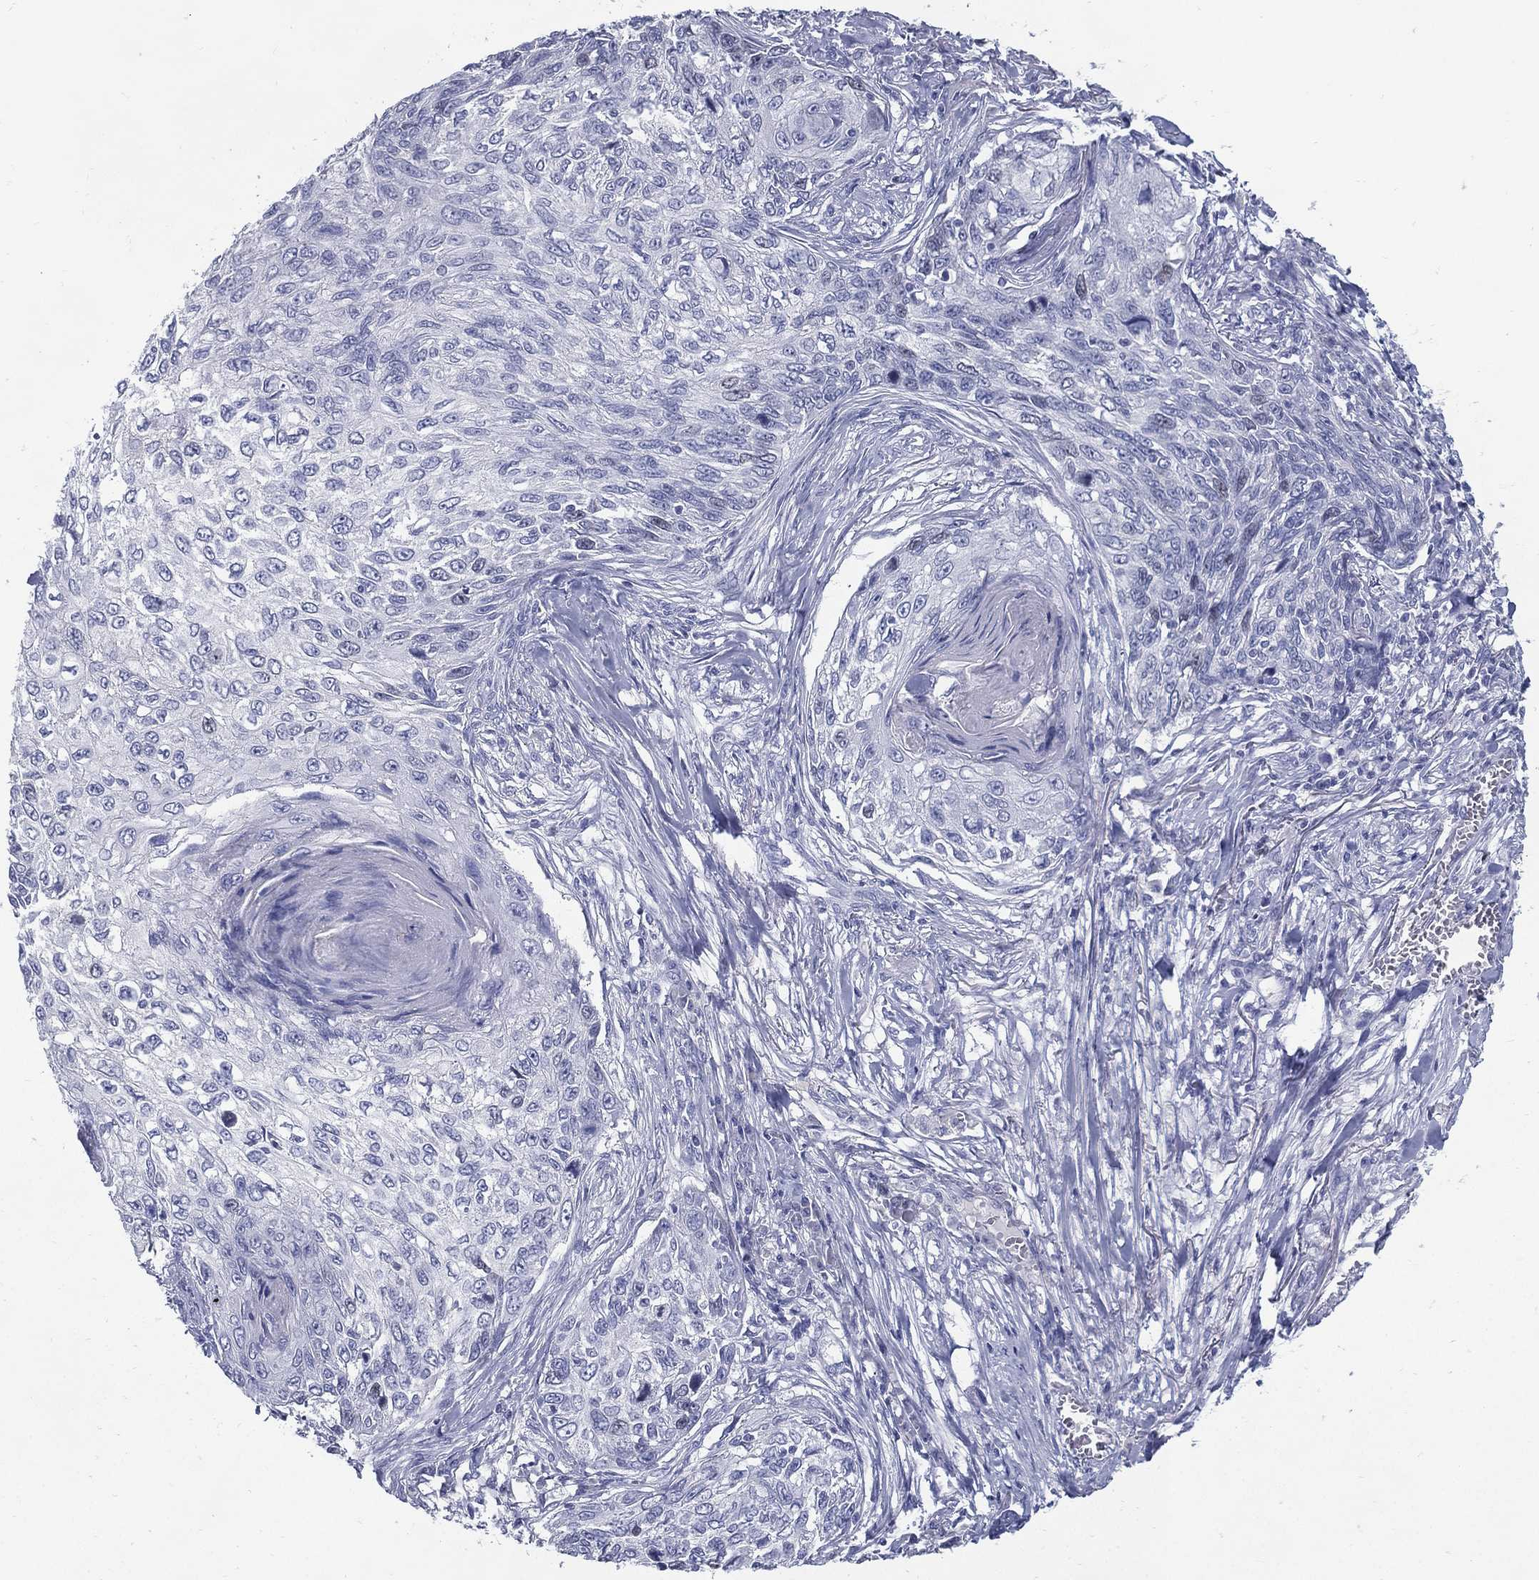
{"staining": {"intensity": "negative", "quantity": "none", "location": "none"}, "tissue": "skin cancer", "cell_type": "Tumor cells", "image_type": "cancer", "snomed": [{"axis": "morphology", "description": "Squamous cell carcinoma, NOS"}, {"axis": "topography", "description": "Skin"}], "caption": "High power microscopy photomicrograph of an immunohistochemistry photomicrograph of skin cancer (squamous cell carcinoma), revealing no significant expression in tumor cells.", "gene": "KIF2C", "patient": {"sex": "male", "age": 92}}